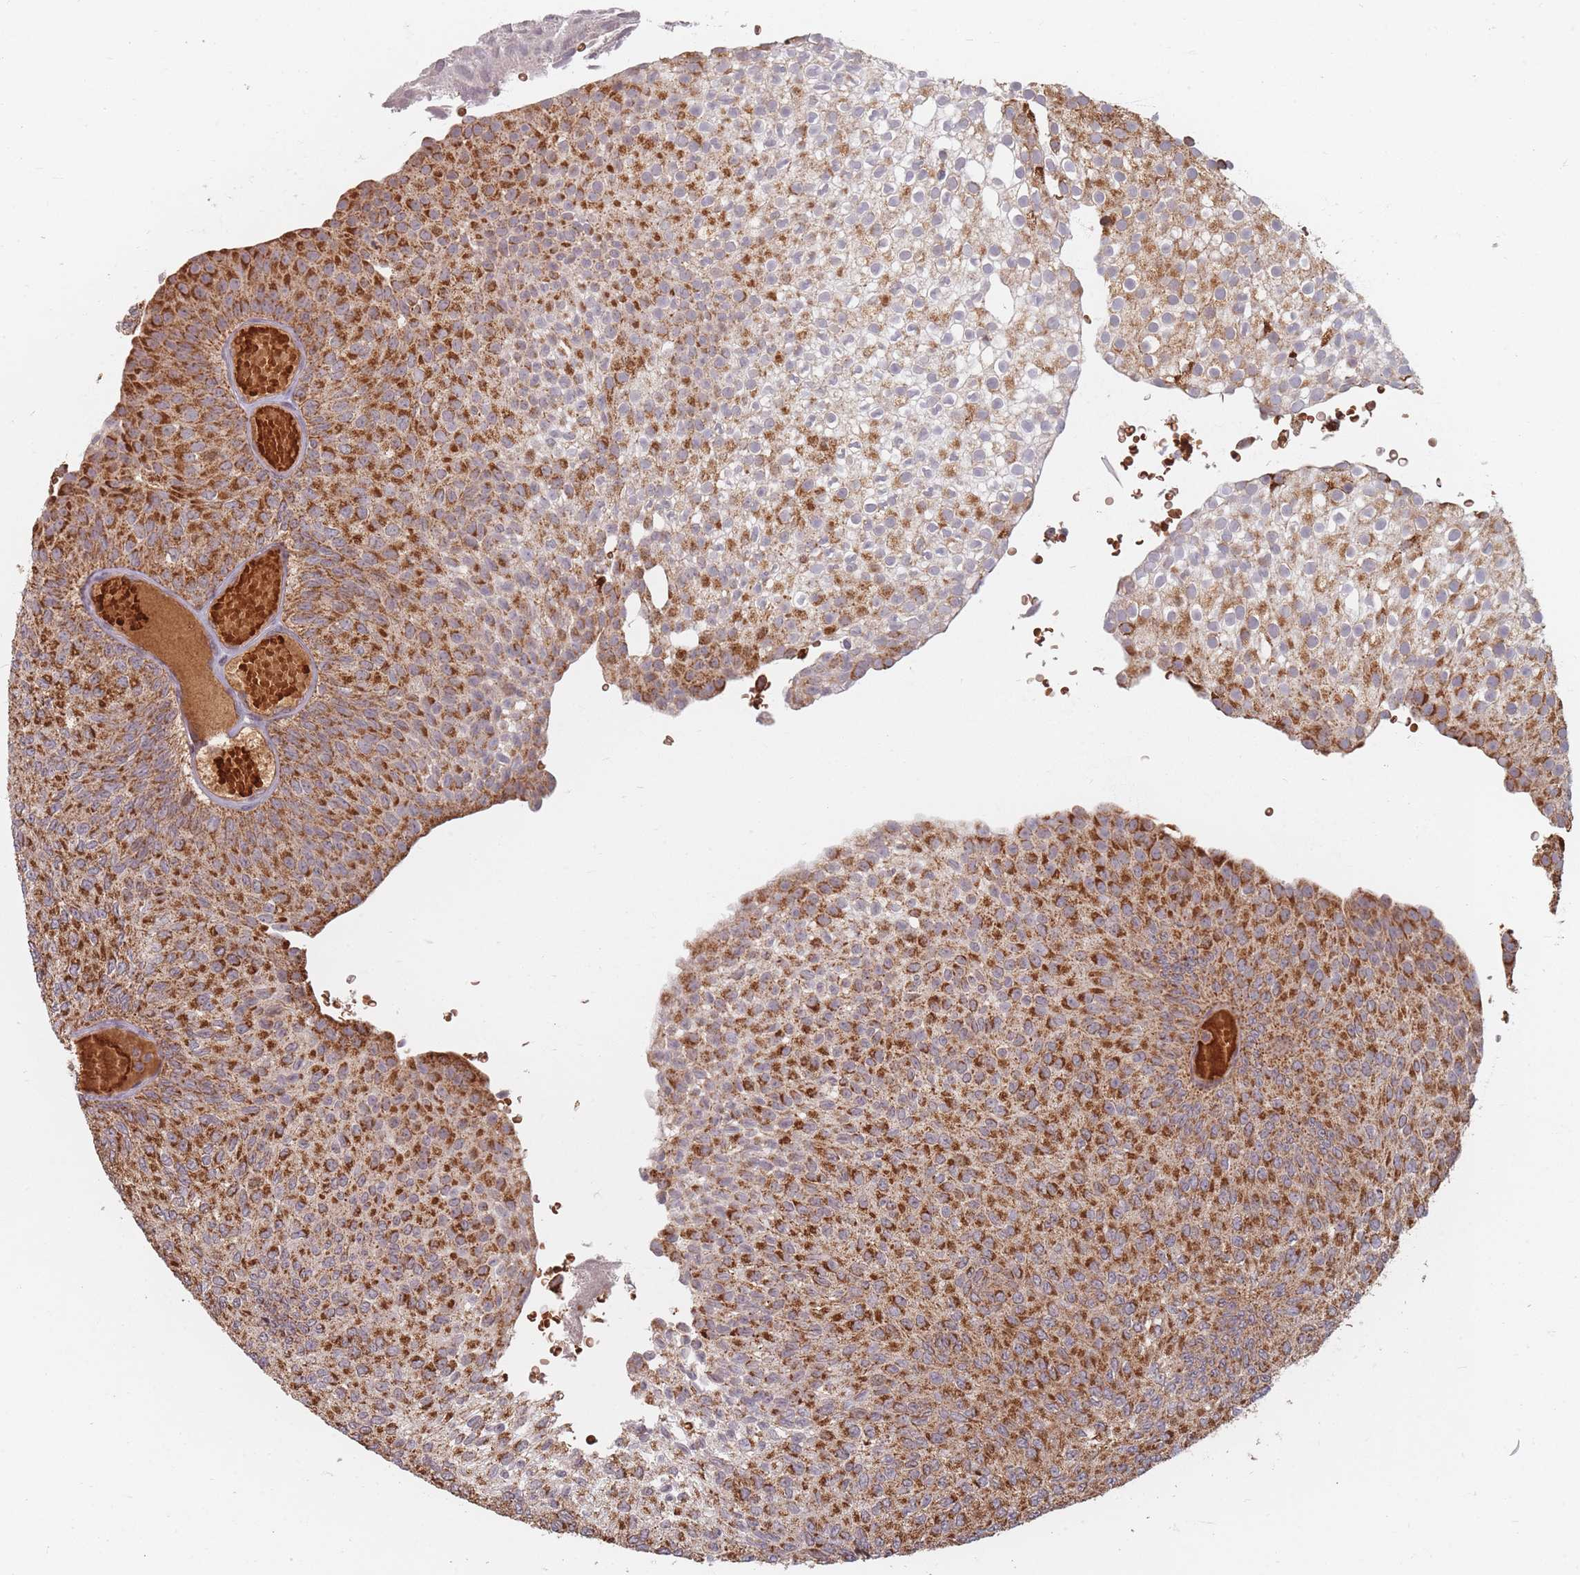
{"staining": {"intensity": "strong", "quantity": ">75%", "location": "cytoplasmic/membranous"}, "tissue": "urothelial cancer", "cell_type": "Tumor cells", "image_type": "cancer", "snomed": [{"axis": "morphology", "description": "Urothelial carcinoma, Low grade"}, {"axis": "topography", "description": "Urinary bladder"}], "caption": "Urothelial cancer stained for a protein demonstrates strong cytoplasmic/membranous positivity in tumor cells. (DAB (3,3'-diaminobenzidine) IHC with brightfield microscopy, high magnification).", "gene": "OR2M4", "patient": {"sex": "male", "age": 78}}